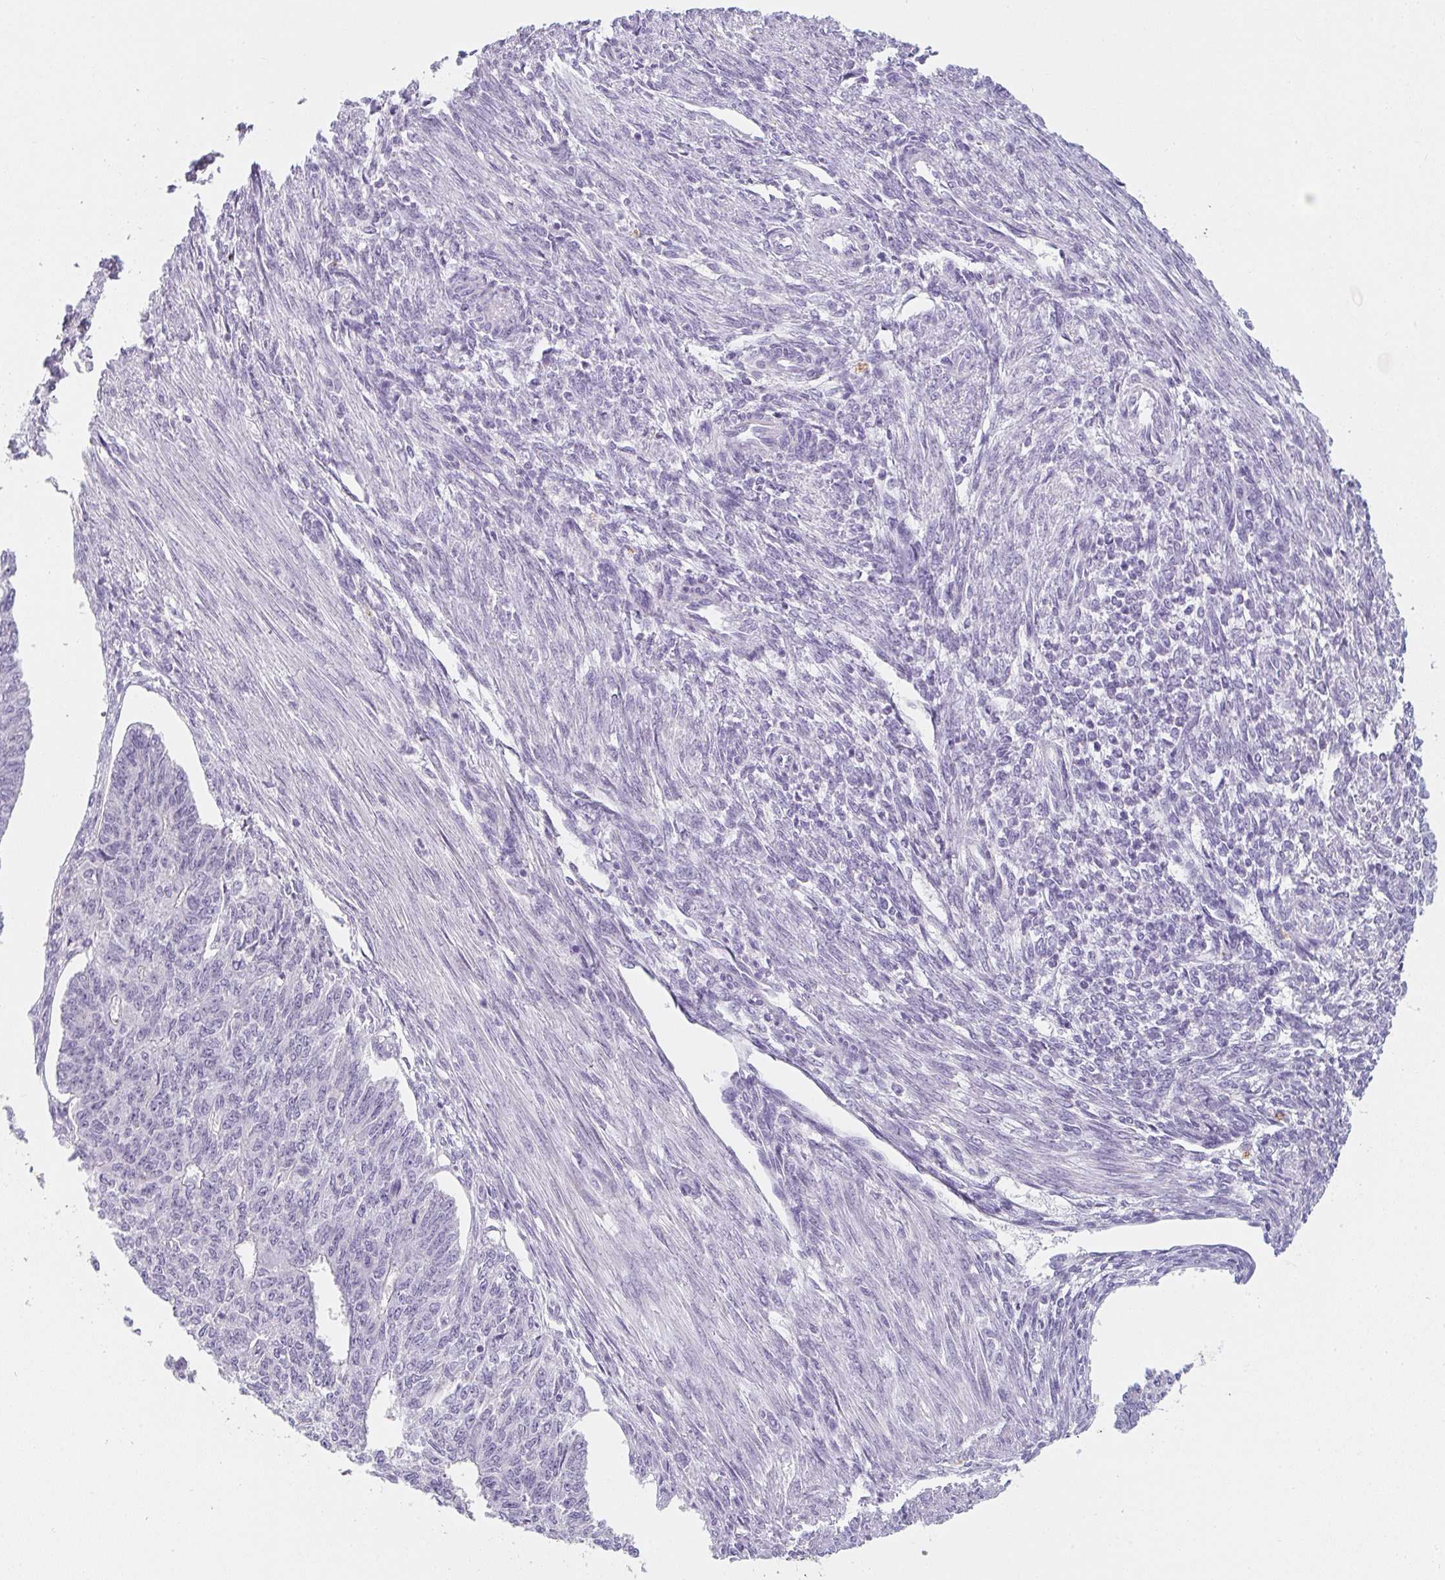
{"staining": {"intensity": "negative", "quantity": "none", "location": "none"}, "tissue": "endometrial cancer", "cell_type": "Tumor cells", "image_type": "cancer", "snomed": [{"axis": "morphology", "description": "Adenocarcinoma, NOS"}, {"axis": "topography", "description": "Endometrium"}], "caption": "A high-resolution histopathology image shows IHC staining of endometrial cancer, which exhibits no significant expression in tumor cells.", "gene": "C1QTNF8", "patient": {"sex": "female", "age": 32}}